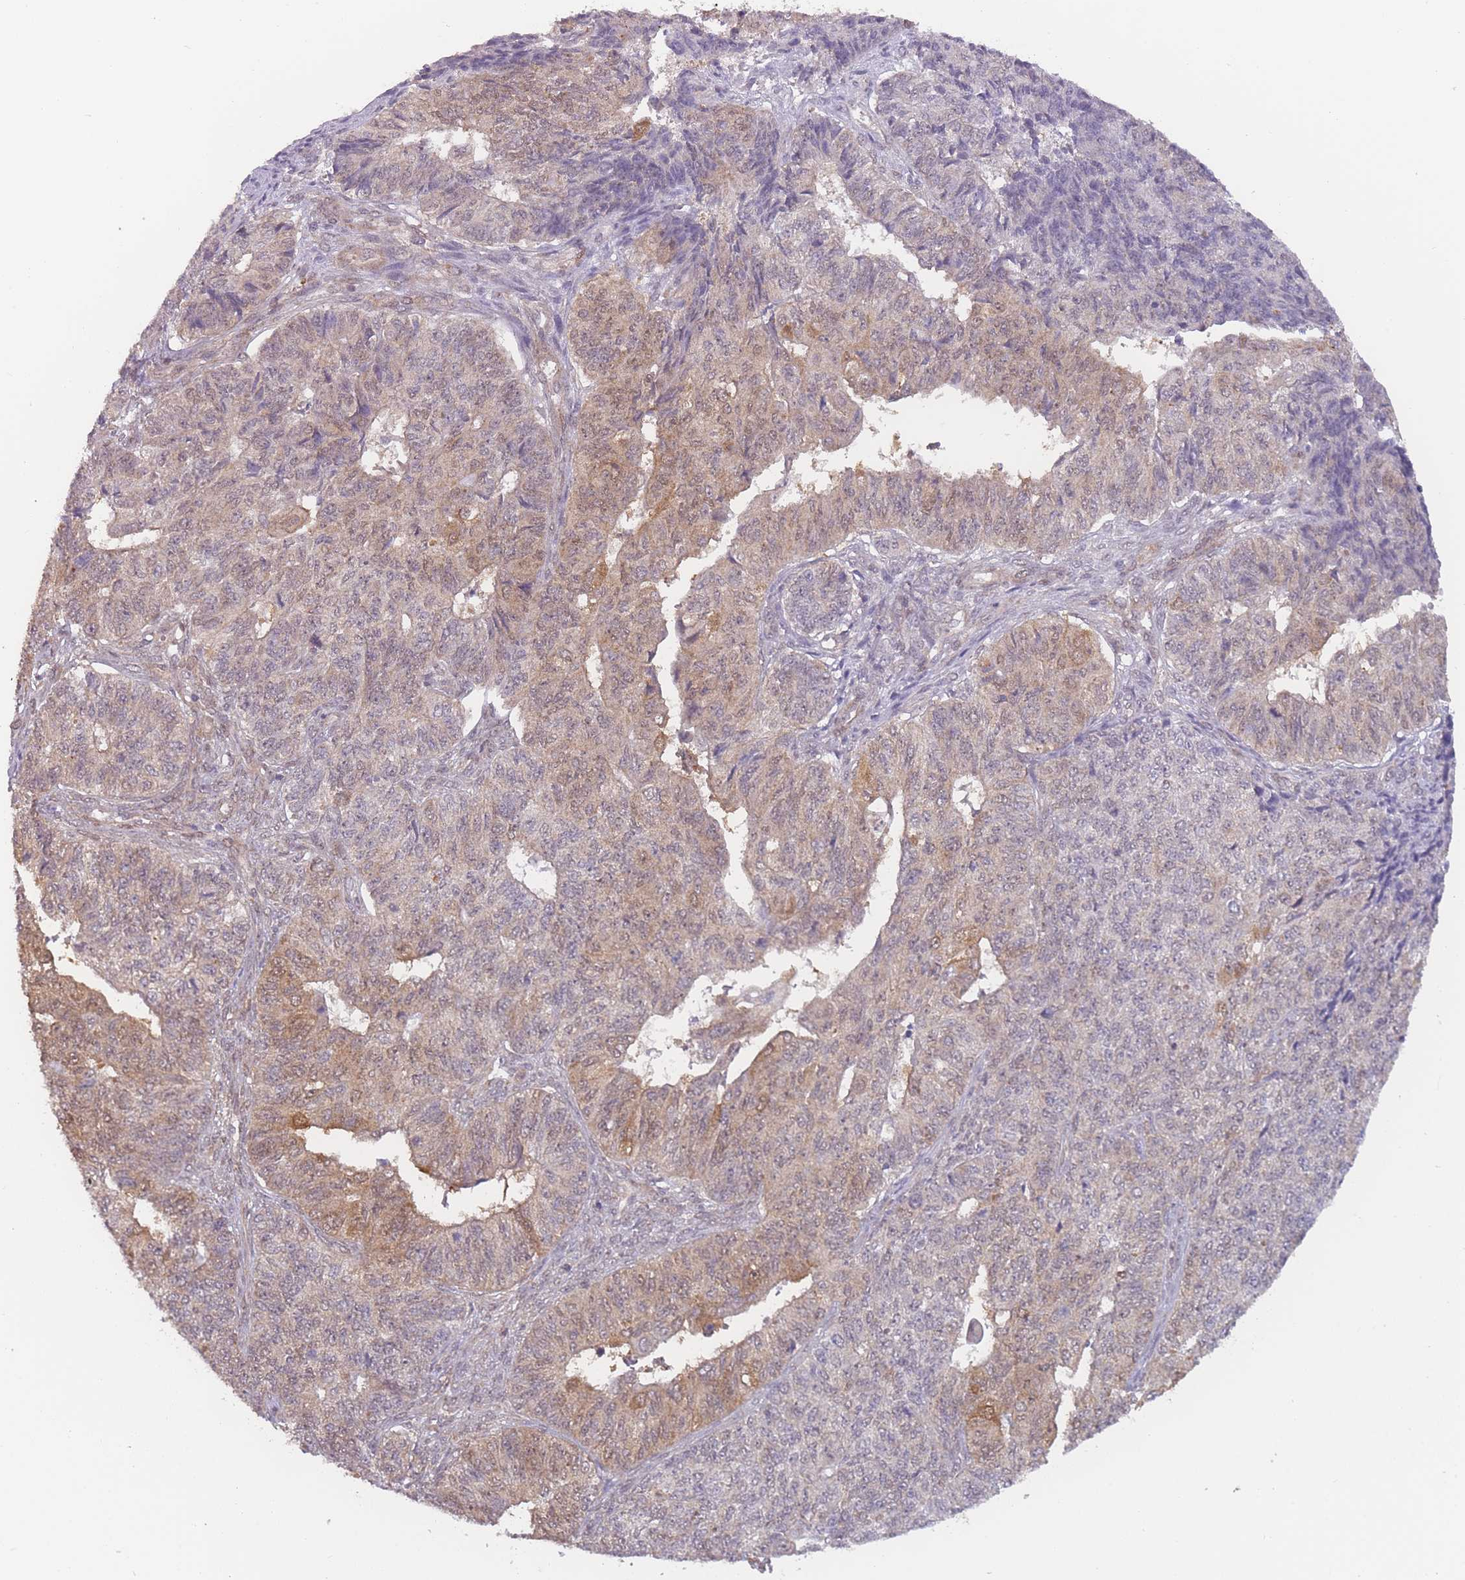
{"staining": {"intensity": "moderate", "quantity": "25%-75%", "location": "cytoplasmic/membranous"}, "tissue": "endometrial cancer", "cell_type": "Tumor cells", "image_type": "cancer", "snomed": [{"axis": "morphology", "description": "Adenocarcinoma, NOS"}, {"axis": "topography", "description": "Endometrium"}], "caption": "An image showing moderate cytoplasmic/membranous positivity in approximately 25%-75% of tumor cells in adenocarcinoma (endometrial), as visualized by brown immunohistochemical staining.", "gene": "MRI1", "patient": {"sex": "female", "age": 32}}